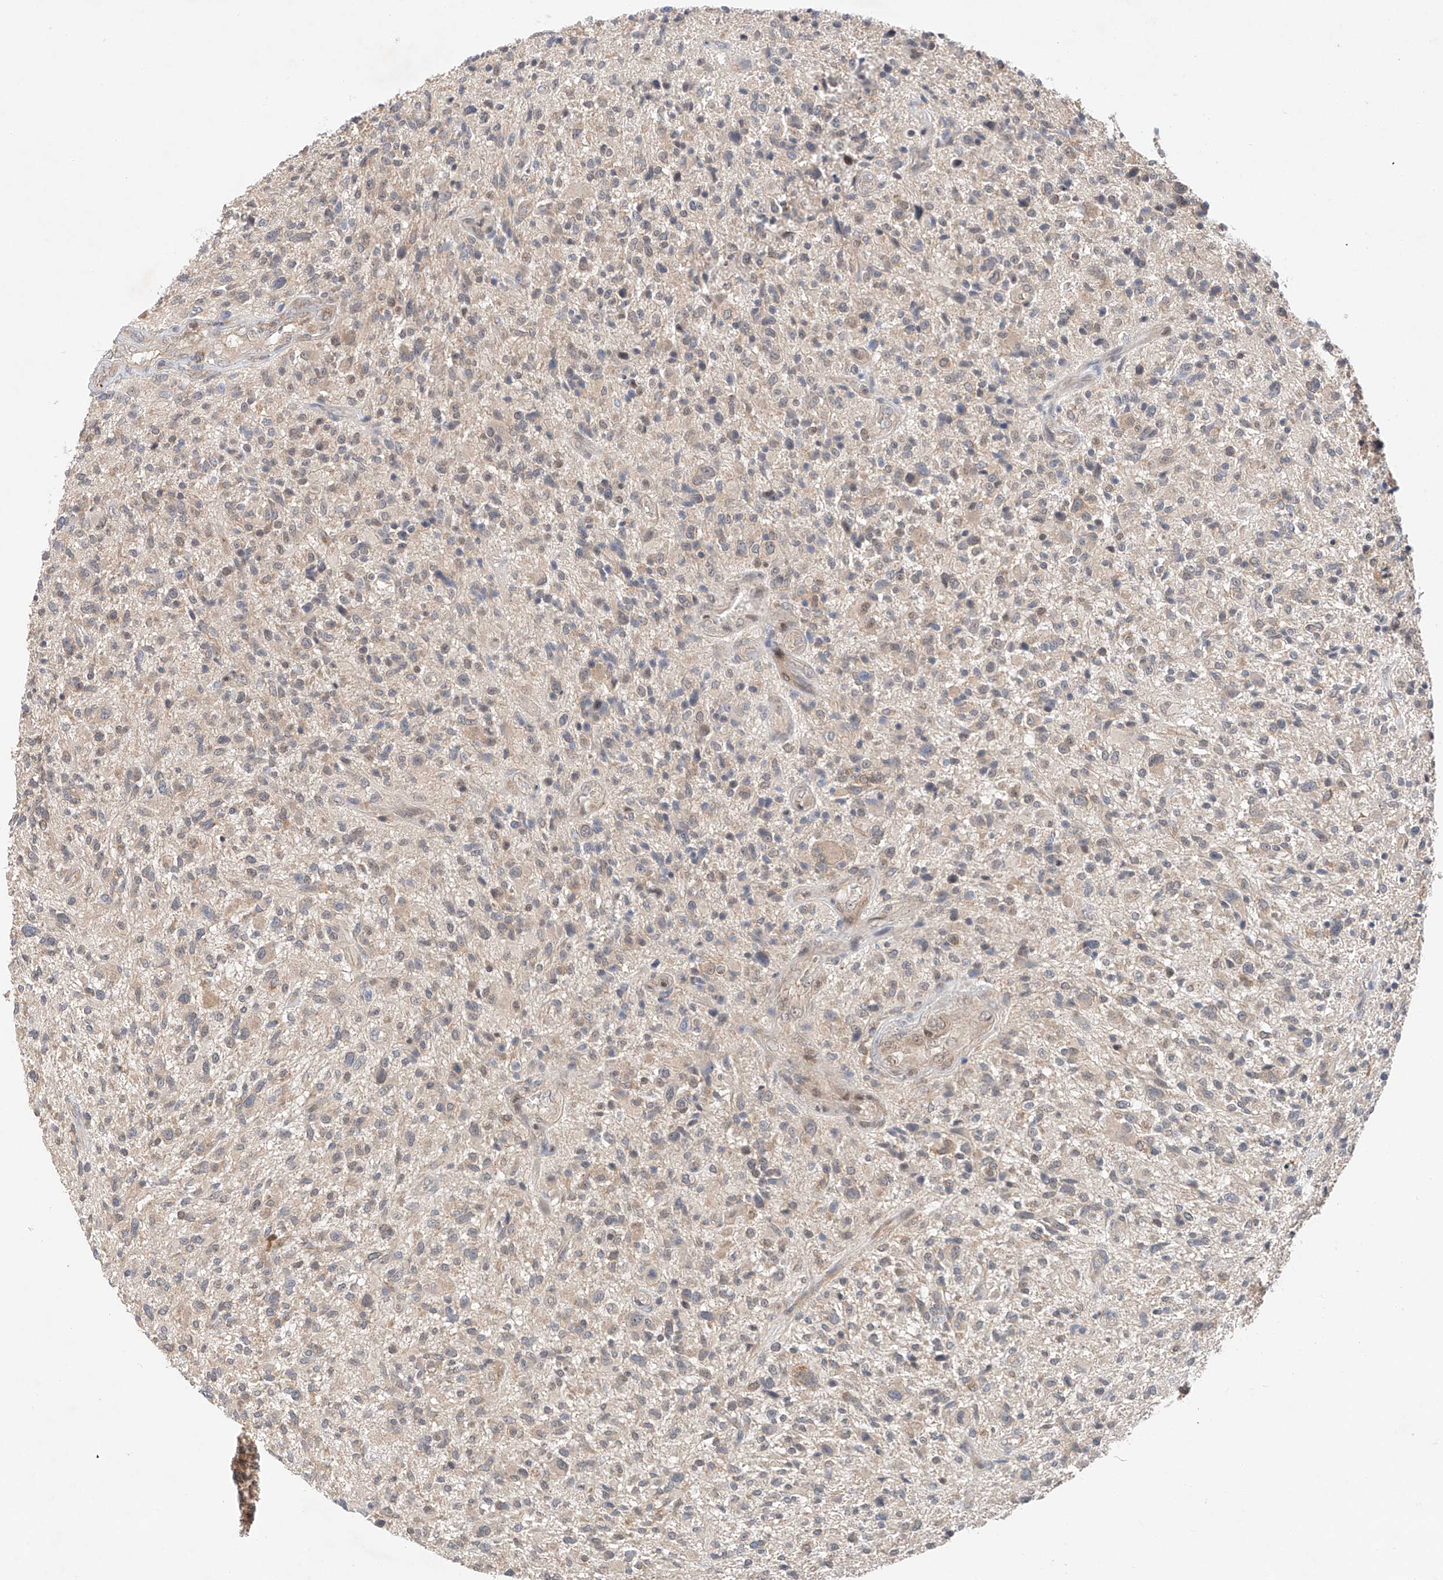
{"staining": {"intensity": "weak", "quantity": "<25%", "location": "cytoplasmic/membranous"}, "tissue": "glioma", "cell_type": "Tumor cells", "image_type": "cancer", "snomed": [{"axis": "morphology", "description": "Glioma, malignant, High grade"}, {"axis": "topography", "description": "Brain"}], "caption": "High power microscopy photomicrograph of an immunohistochemistry photomicrograph of malignant glioma (high-grade), revealing no significant expression in tumor cells.", "gene": "RUSC1", "patient": {"sex": "male", "age": 47}}